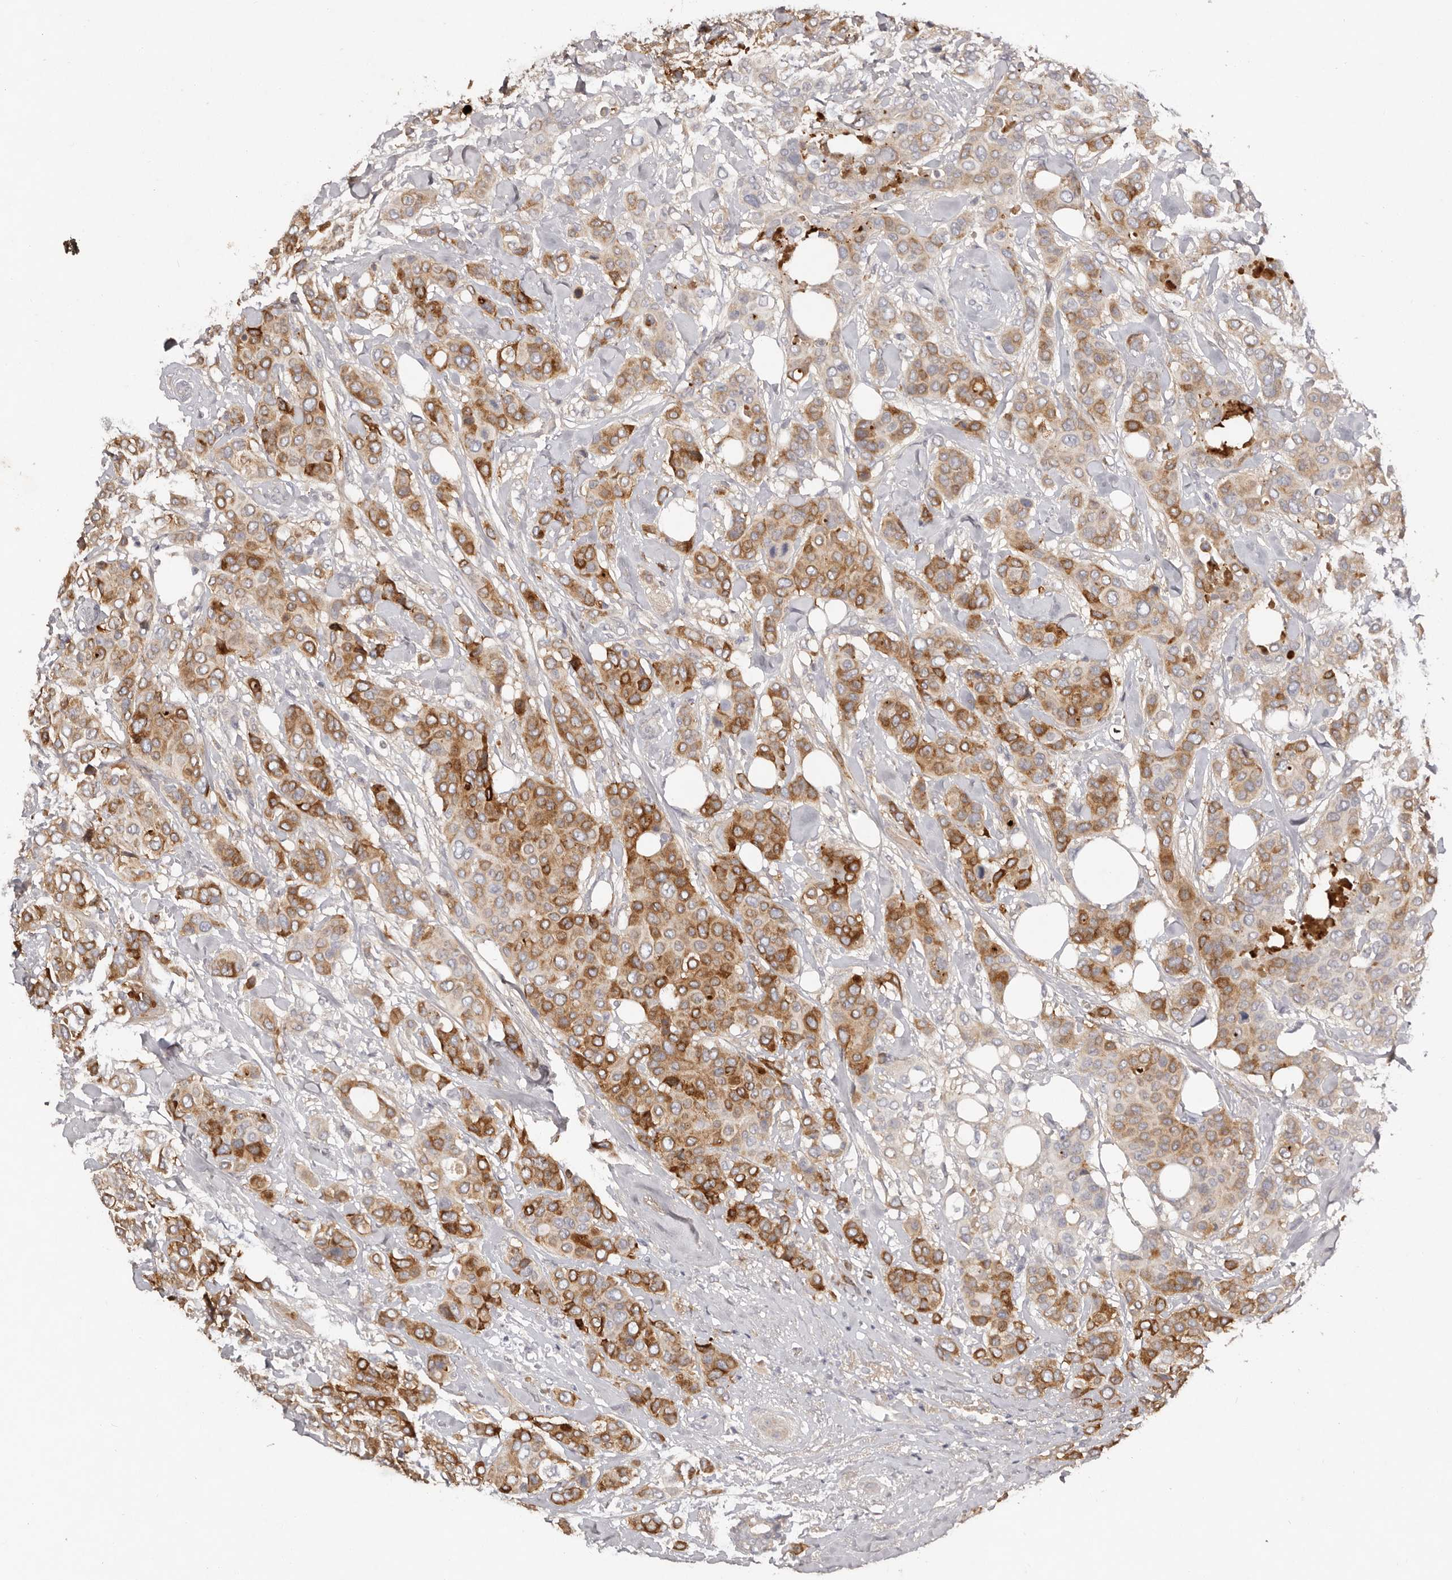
{"staining": {"intensity": "strong", "quantity": "25%-75%", "location": "cytoplasmic/membranous"}, "tissue": "breast cancer", "cell_type": "Tumor cells", "image_type": "cancer", "snomed": [{"axis": "morphology", "description": "Lobular carcinoma"}, {"axis": "topography", "description": "Breast"}], "caption": "Human breast lobular carcinoma stained with a protein marker exhibits strong staining in tumor cells.", "gene": "SCUBE2", "patient": {"sex": "female", "age": 51}}